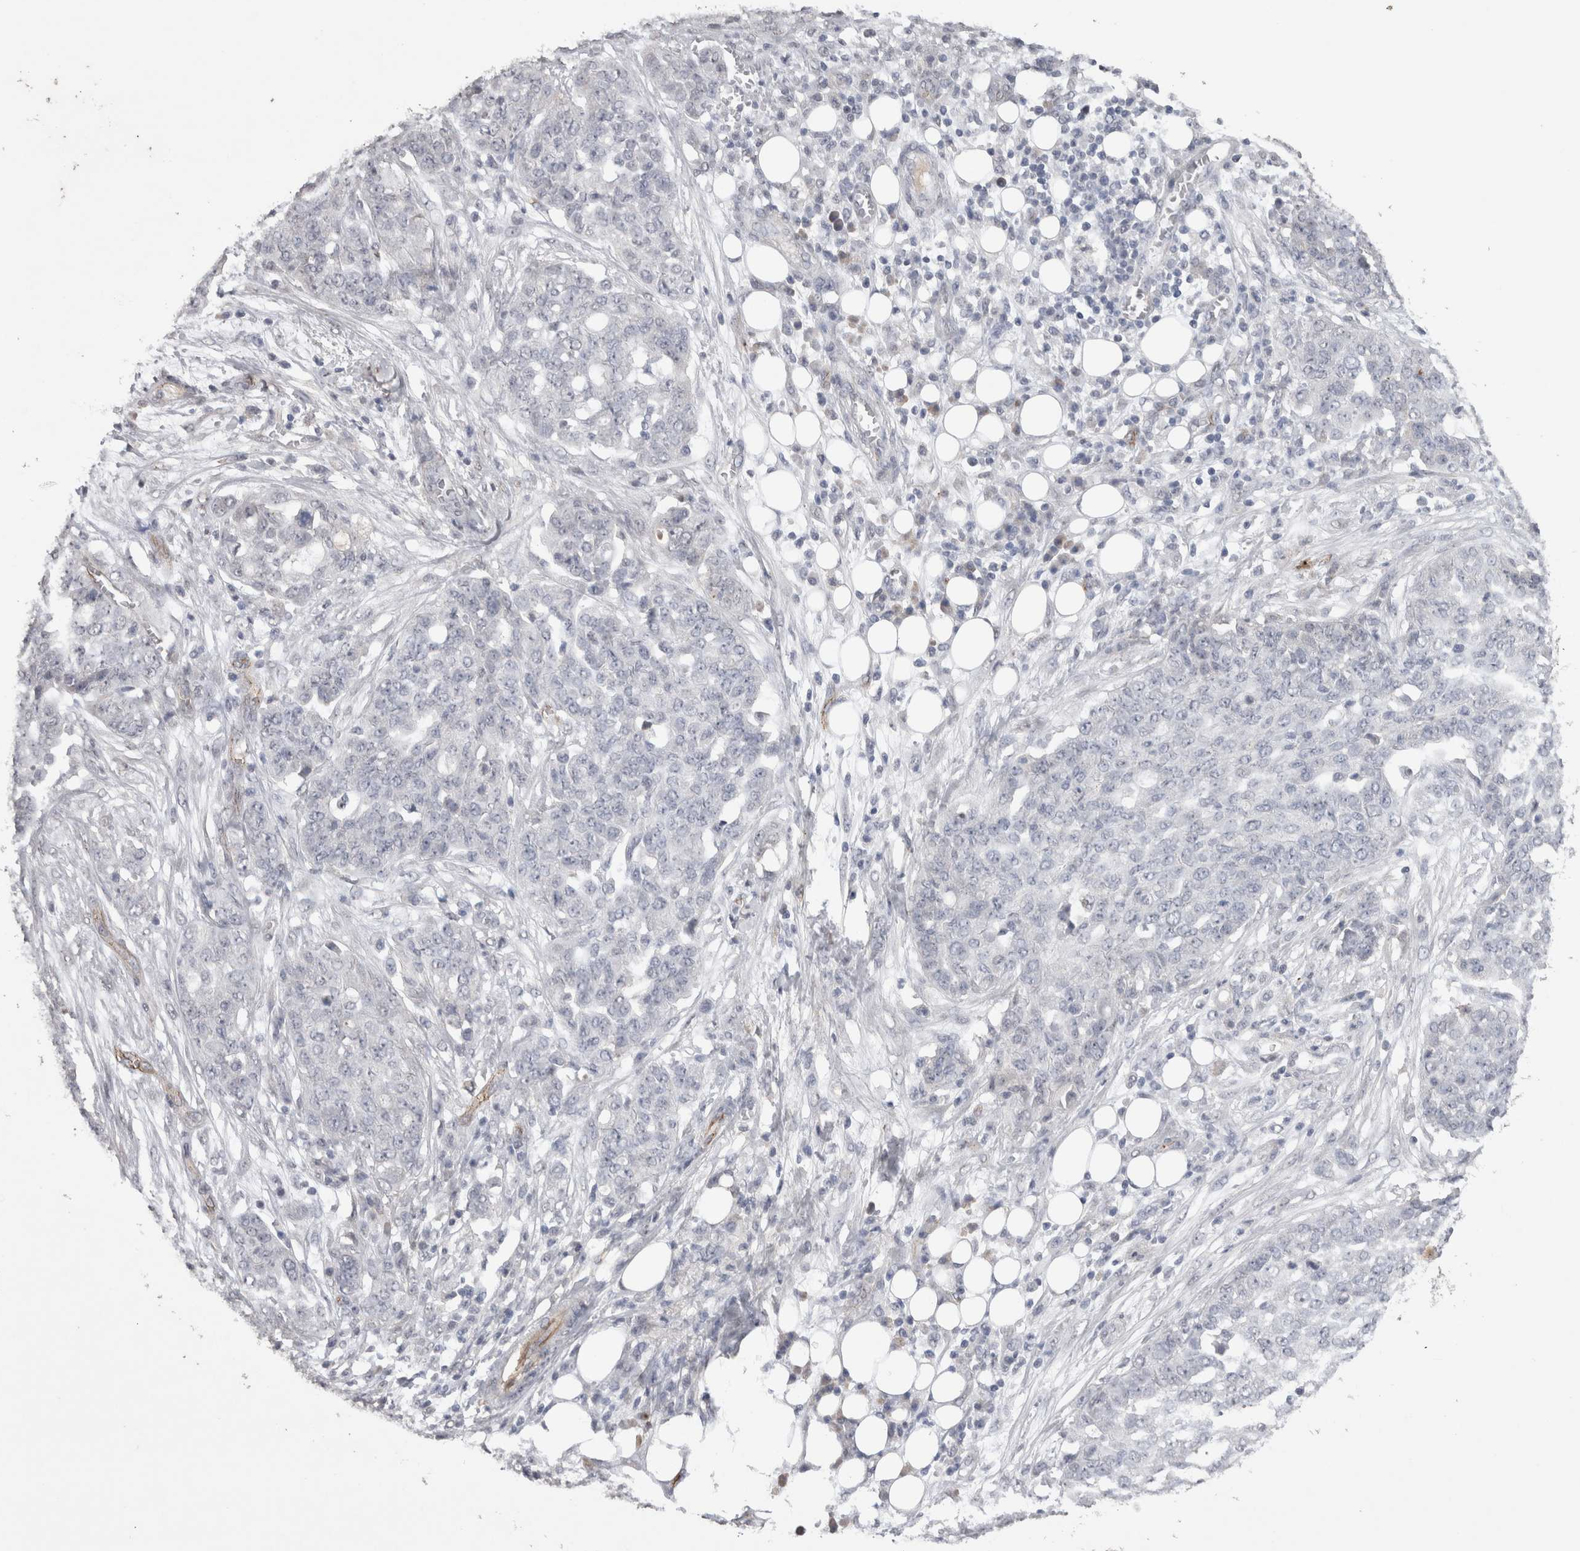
{"staining": {"intensity": "negative", "quantity": "none", "location": "none"}, "tissue": "ovarian cancer", "cell_type": "Tumor cells", "image_type": "cancer", "snomed": [{"axis": "morphology", "description": "Cystadenocarcinoma, serous, NOS"}, {"axis": "topography", "description": "Soft tissue"}, {"axis": "topography", "description": "Ovary"}], "caption": "This is an IHC histopathology image of ovarian cancer (serous cystadenocarcinoma). There is no staining in tumor cells.", "gene": "CDH13", "patient": {"sex": "female", "age": 57}}